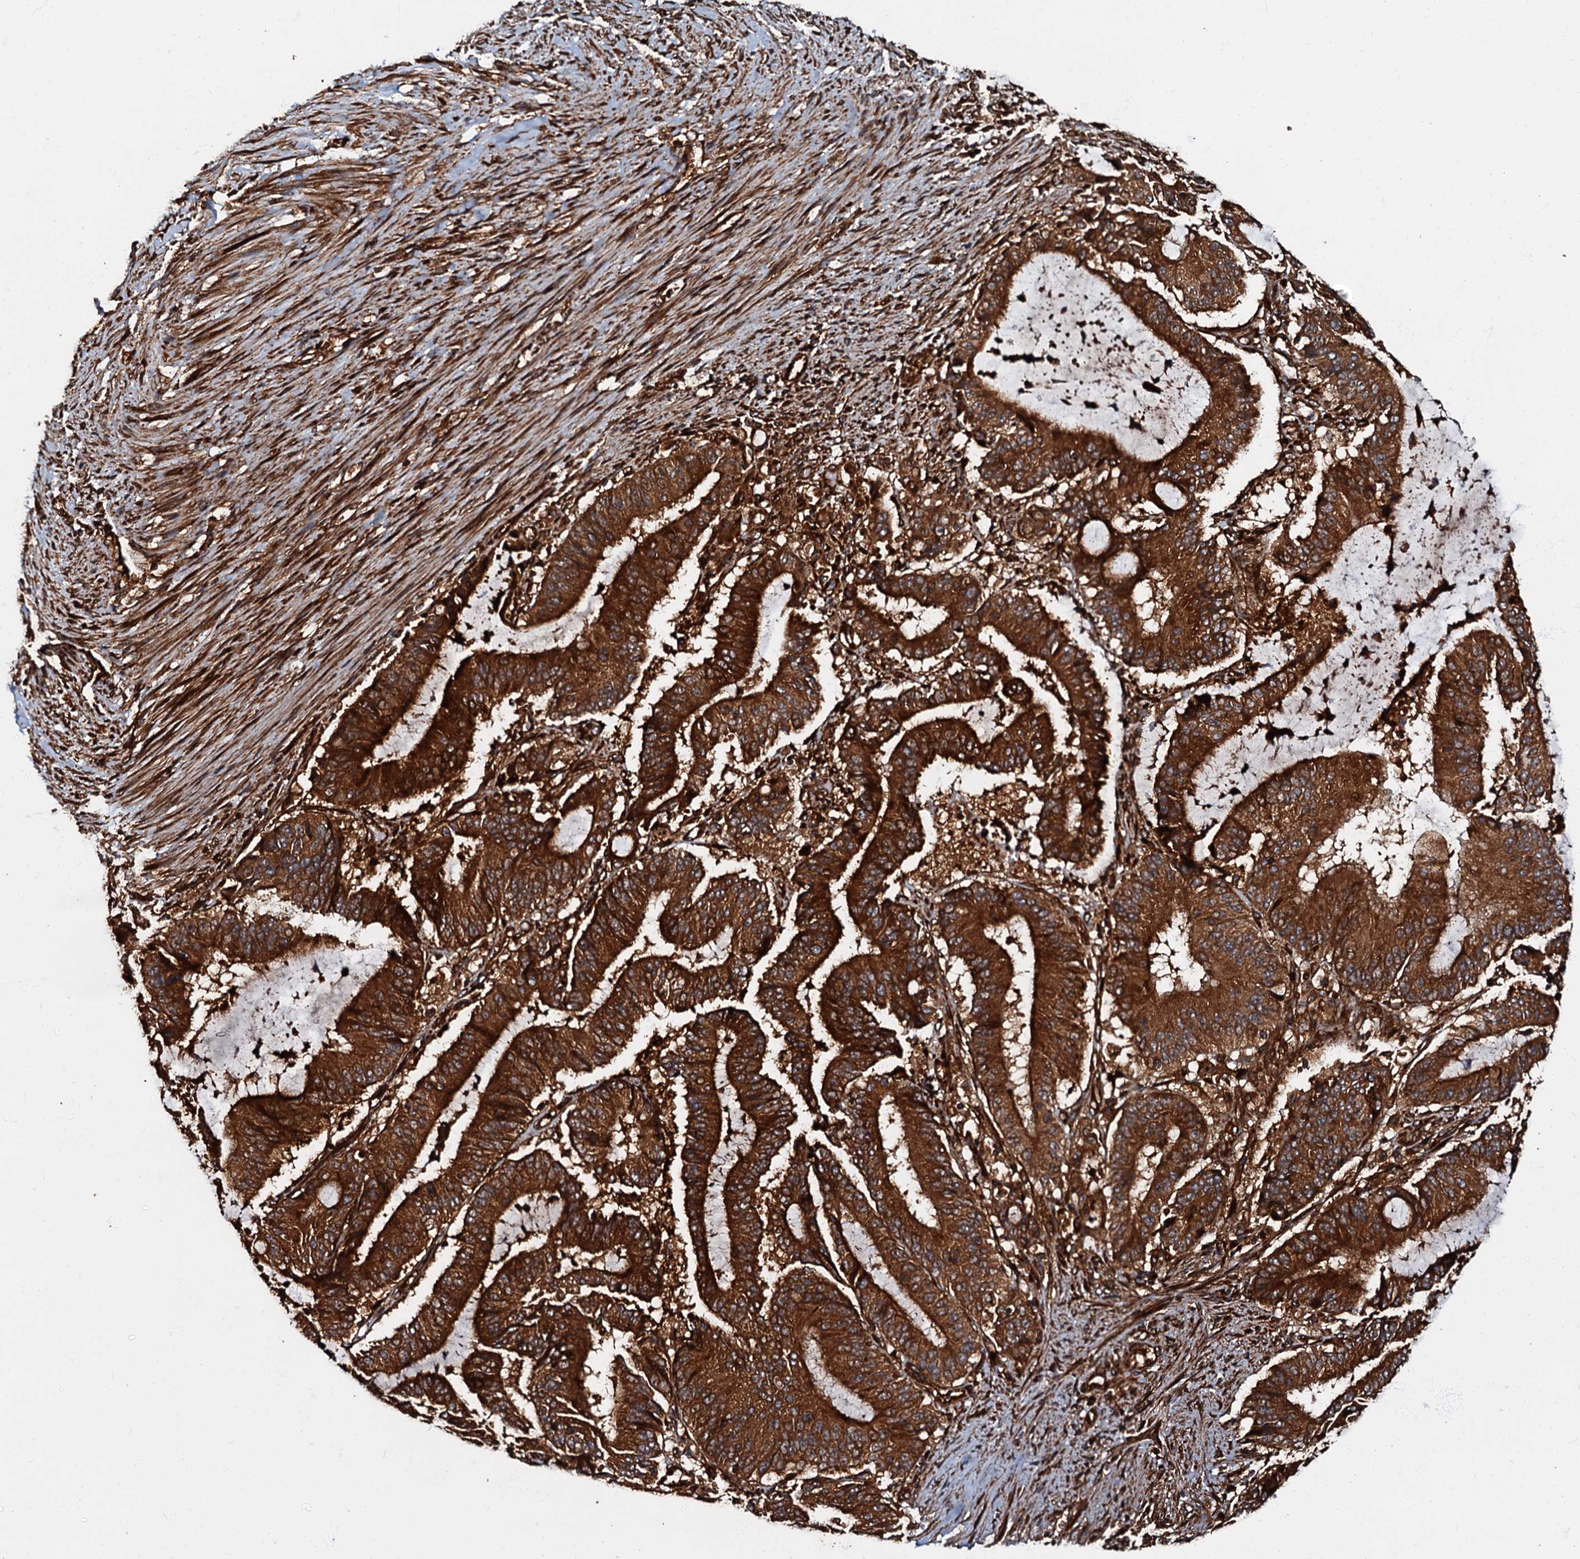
{"staining": {"intensity": "strong", "quantity": ">75%", "location": "cytoplasmic/membranous"}, "tissue": "liver cancer", "cell_type": "Tumor cells", "image_type": "cancer", "snomed": [{"axis": "morphology", "description": "Normal tissue, NOS"}, {"axis": "morphology", "description": "Cholangiocarcinoma"}, {"axis": "topography", "description": "Liver"}, {"axis": "topography", "description": "Peripheral nerve tissue"}], "caption": "Approximately >75% of tumor cells in human liver cholangiocarcinoma display strong cytoplasmic/membranous protein expression as visualized by brown immunohistochemical staining.", "gene": "BLOC1S6", "patient": {"sex": "female", "age": 73}}